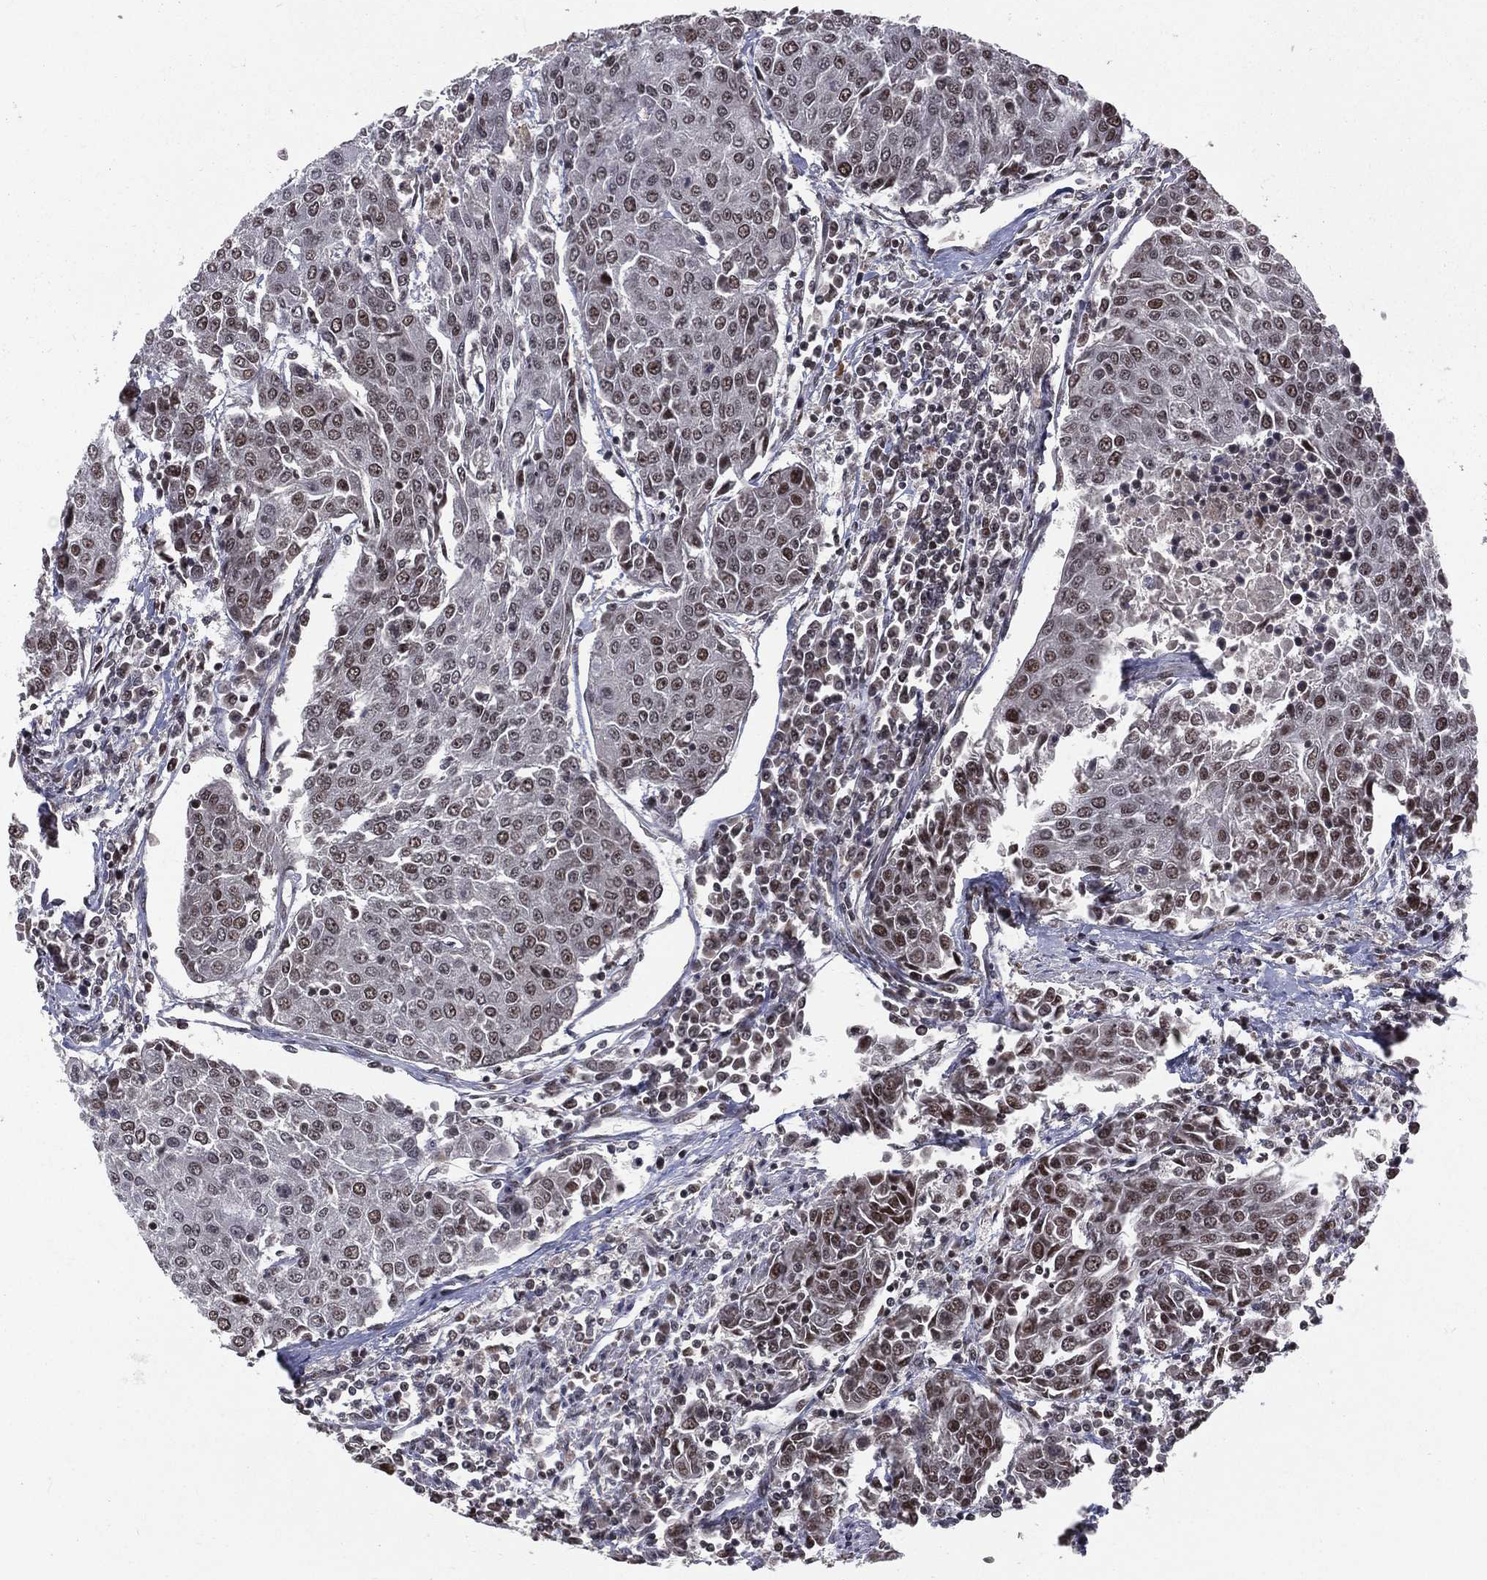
{"staining": {"intensity": "moderate", "quantity": "25%-75%", "location": "nuclear"}, "tissue": "urothelial cancer", "cell_type": "Tumor cells", "image_type": "cancer", "snomed": [{"axis": "morphology", "description": "Urothelial carcinoma, High grade"}, {"axis": "topography", "description": "Urinary bladder"}], "caption": "Protein staining shows moderate nuclear positivity in approximately 25%-75% of tumor cells in urothelial cancer.", "gene": "SMC3", "patient": {"sex": "female", "age": 85}}